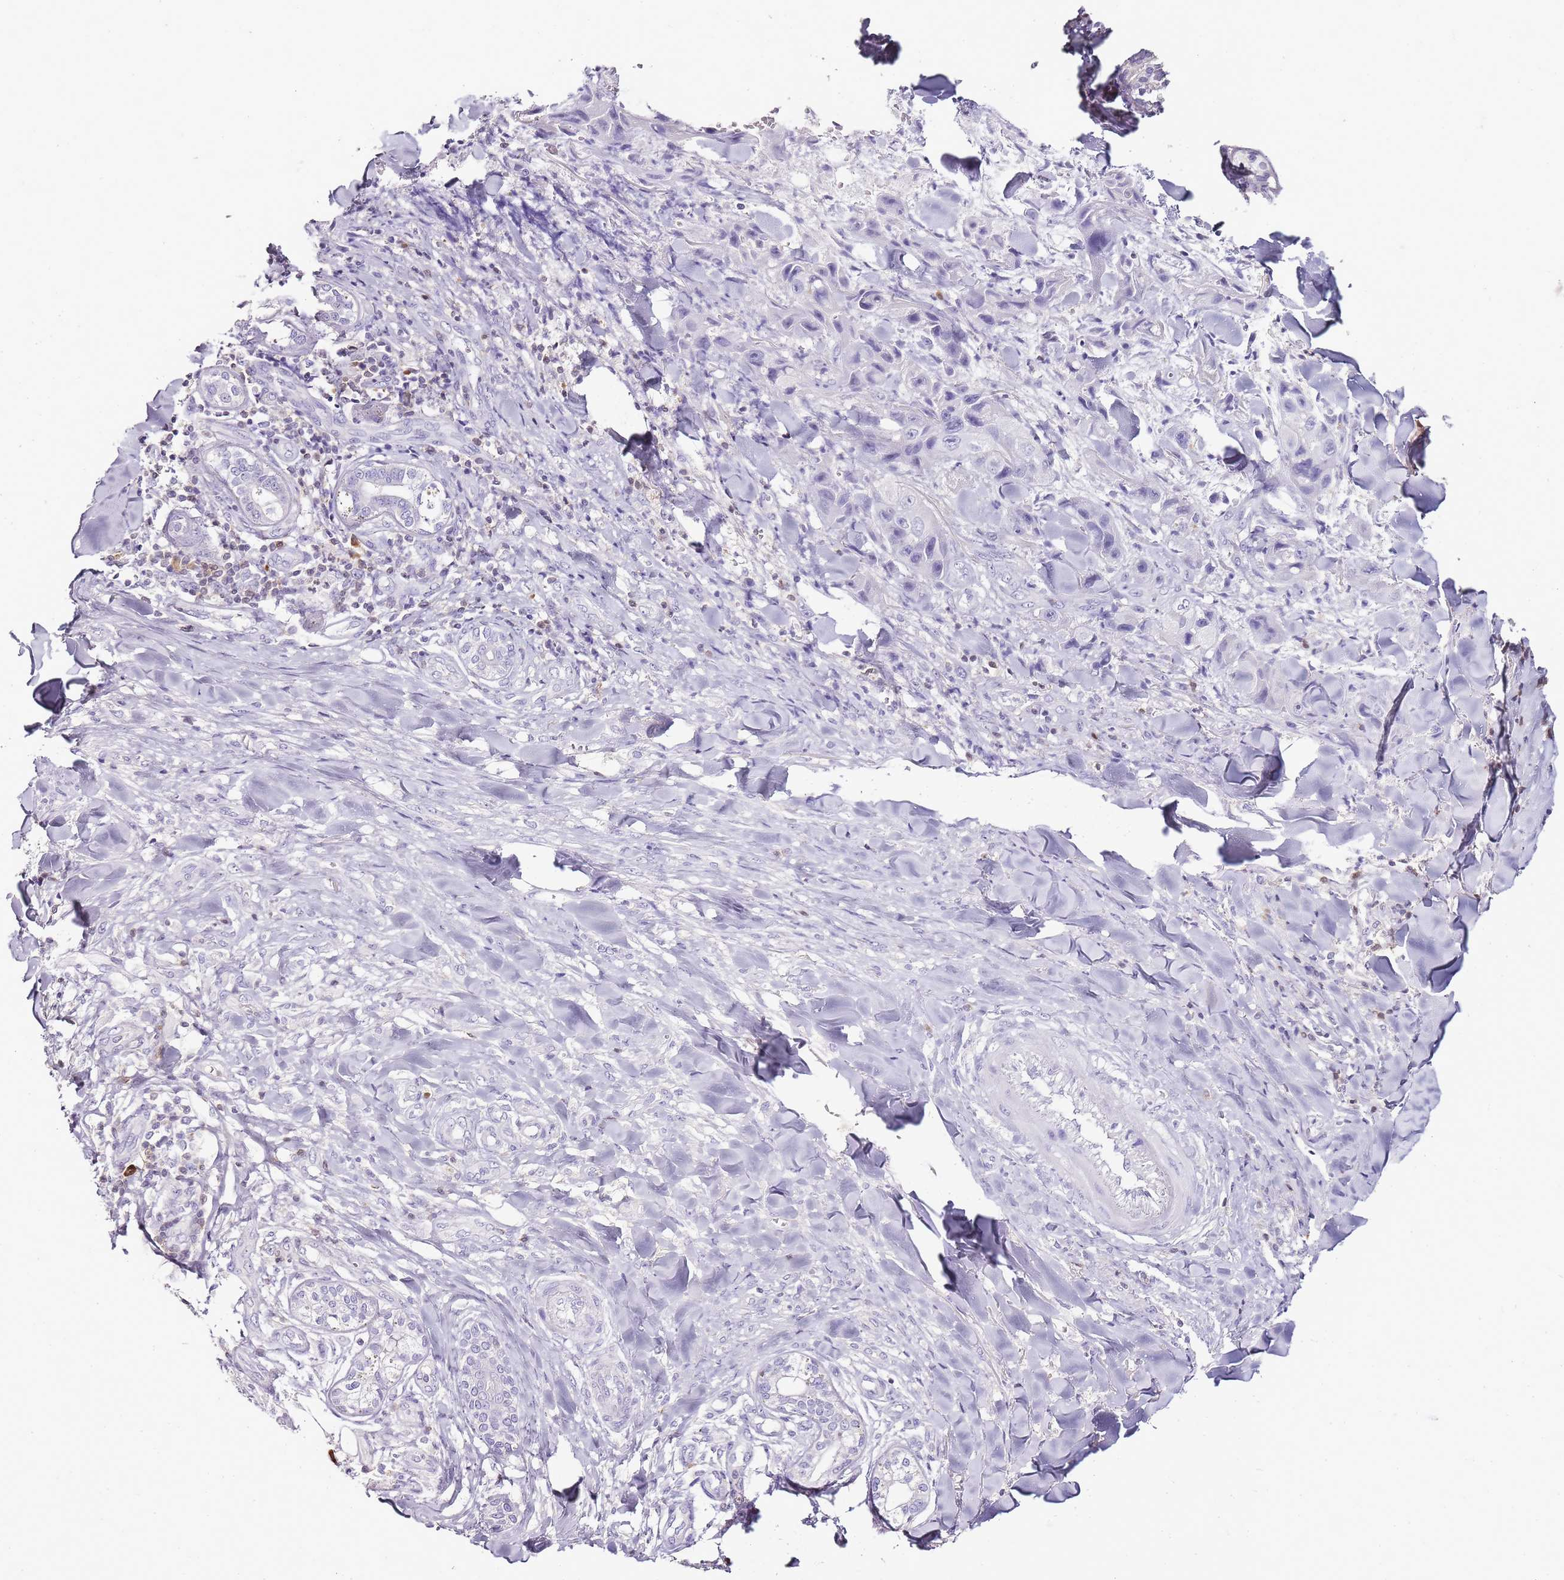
{"staining": {"intensity": "negative", "quantity": "none", "location": "none"}, "tissue": "skin cancer", "cell_type": "Tumor cells", "image_type": "cancer", "snomed": [{"axis": "morphology", "description": "Squamous cell carcinoma, NOS"}, {"axis": "topography", "description": "Skin"}, {"axis": "topography", "description": "Subcutis"}], "caption": "There is no significant positivity in tumor cells of squamous cell carcinoma (skin).", "gene": "ZBP1", "patient": {"sex": "male", "age": 73}}